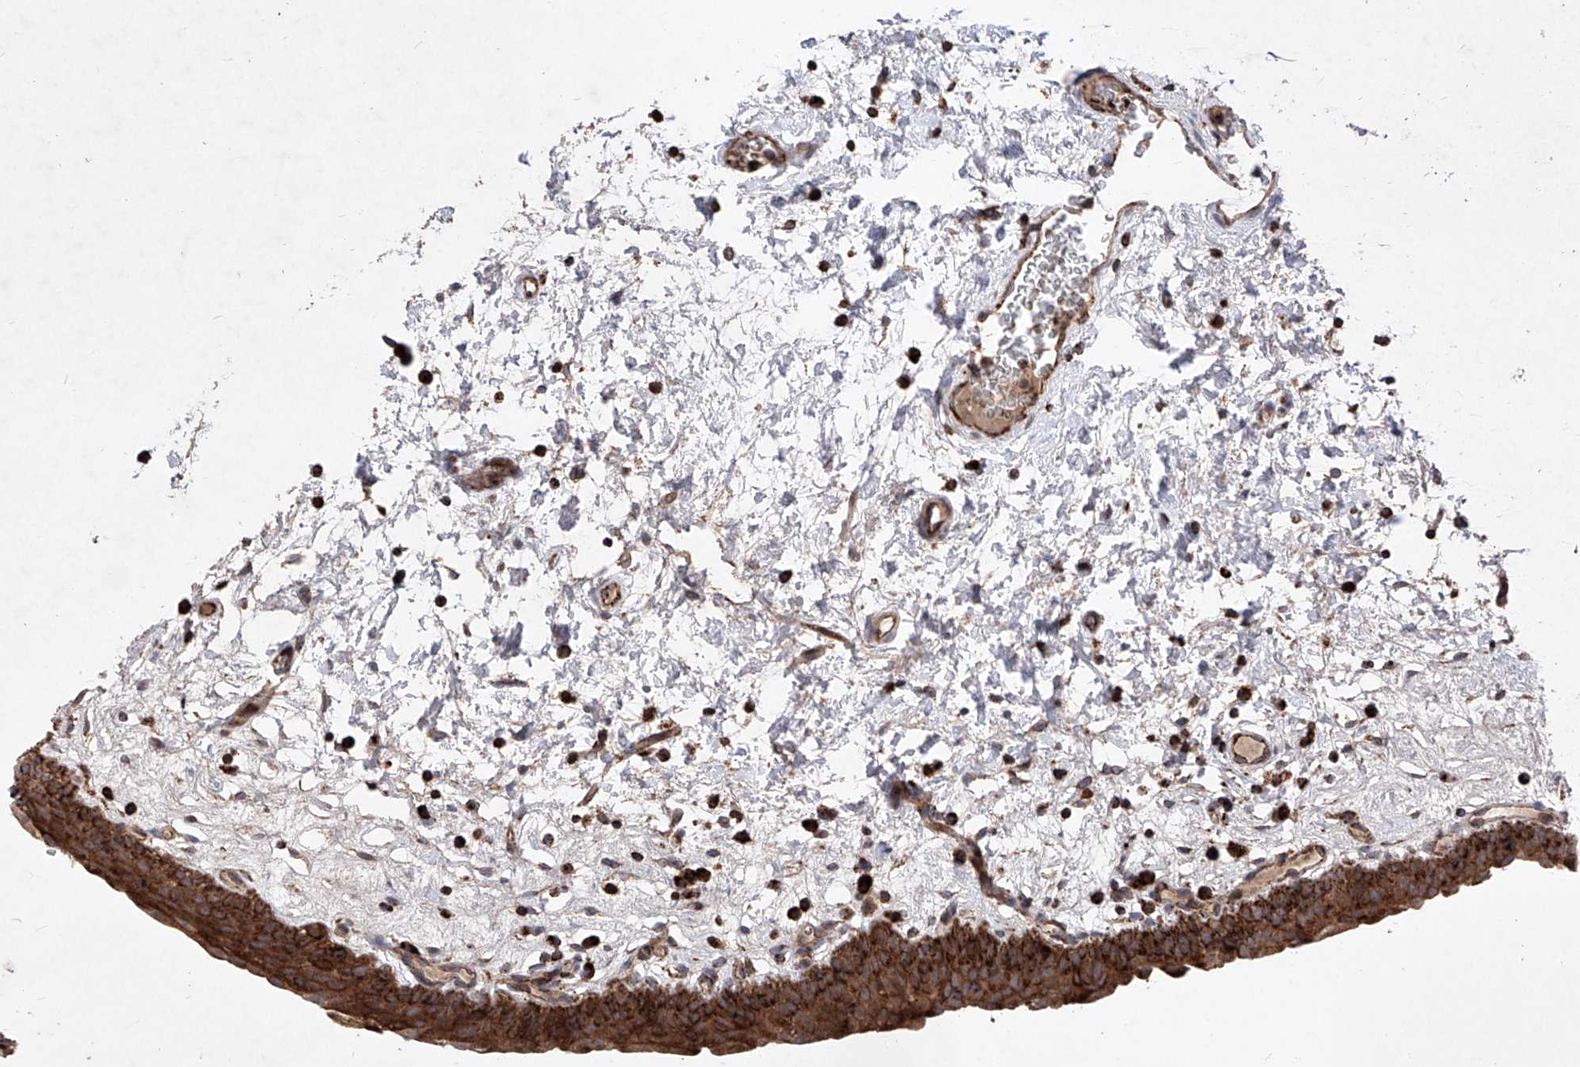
{"staining": {"intensity": "strong", "quantity": "25%-75%", "location": "cytoplasmic/membranous"}, "tissue": "urinary bladder", "cell_type": "Urothelial cells", "image_type": "normal", "snomed": [{"axis": "morphology", "description": "Normal tissue, NOS"}, {"axis": "topography", "description": "Urinary bladder"}], "caption": "Normal urinary bladder was stained to show a protein in brown. There is high levels of strong cytoplasmic/membranous staining in about 25%-75% of urothelial cells.", "gene": "SEMA6A", "patient": {"sex": "male", "age": 83}}